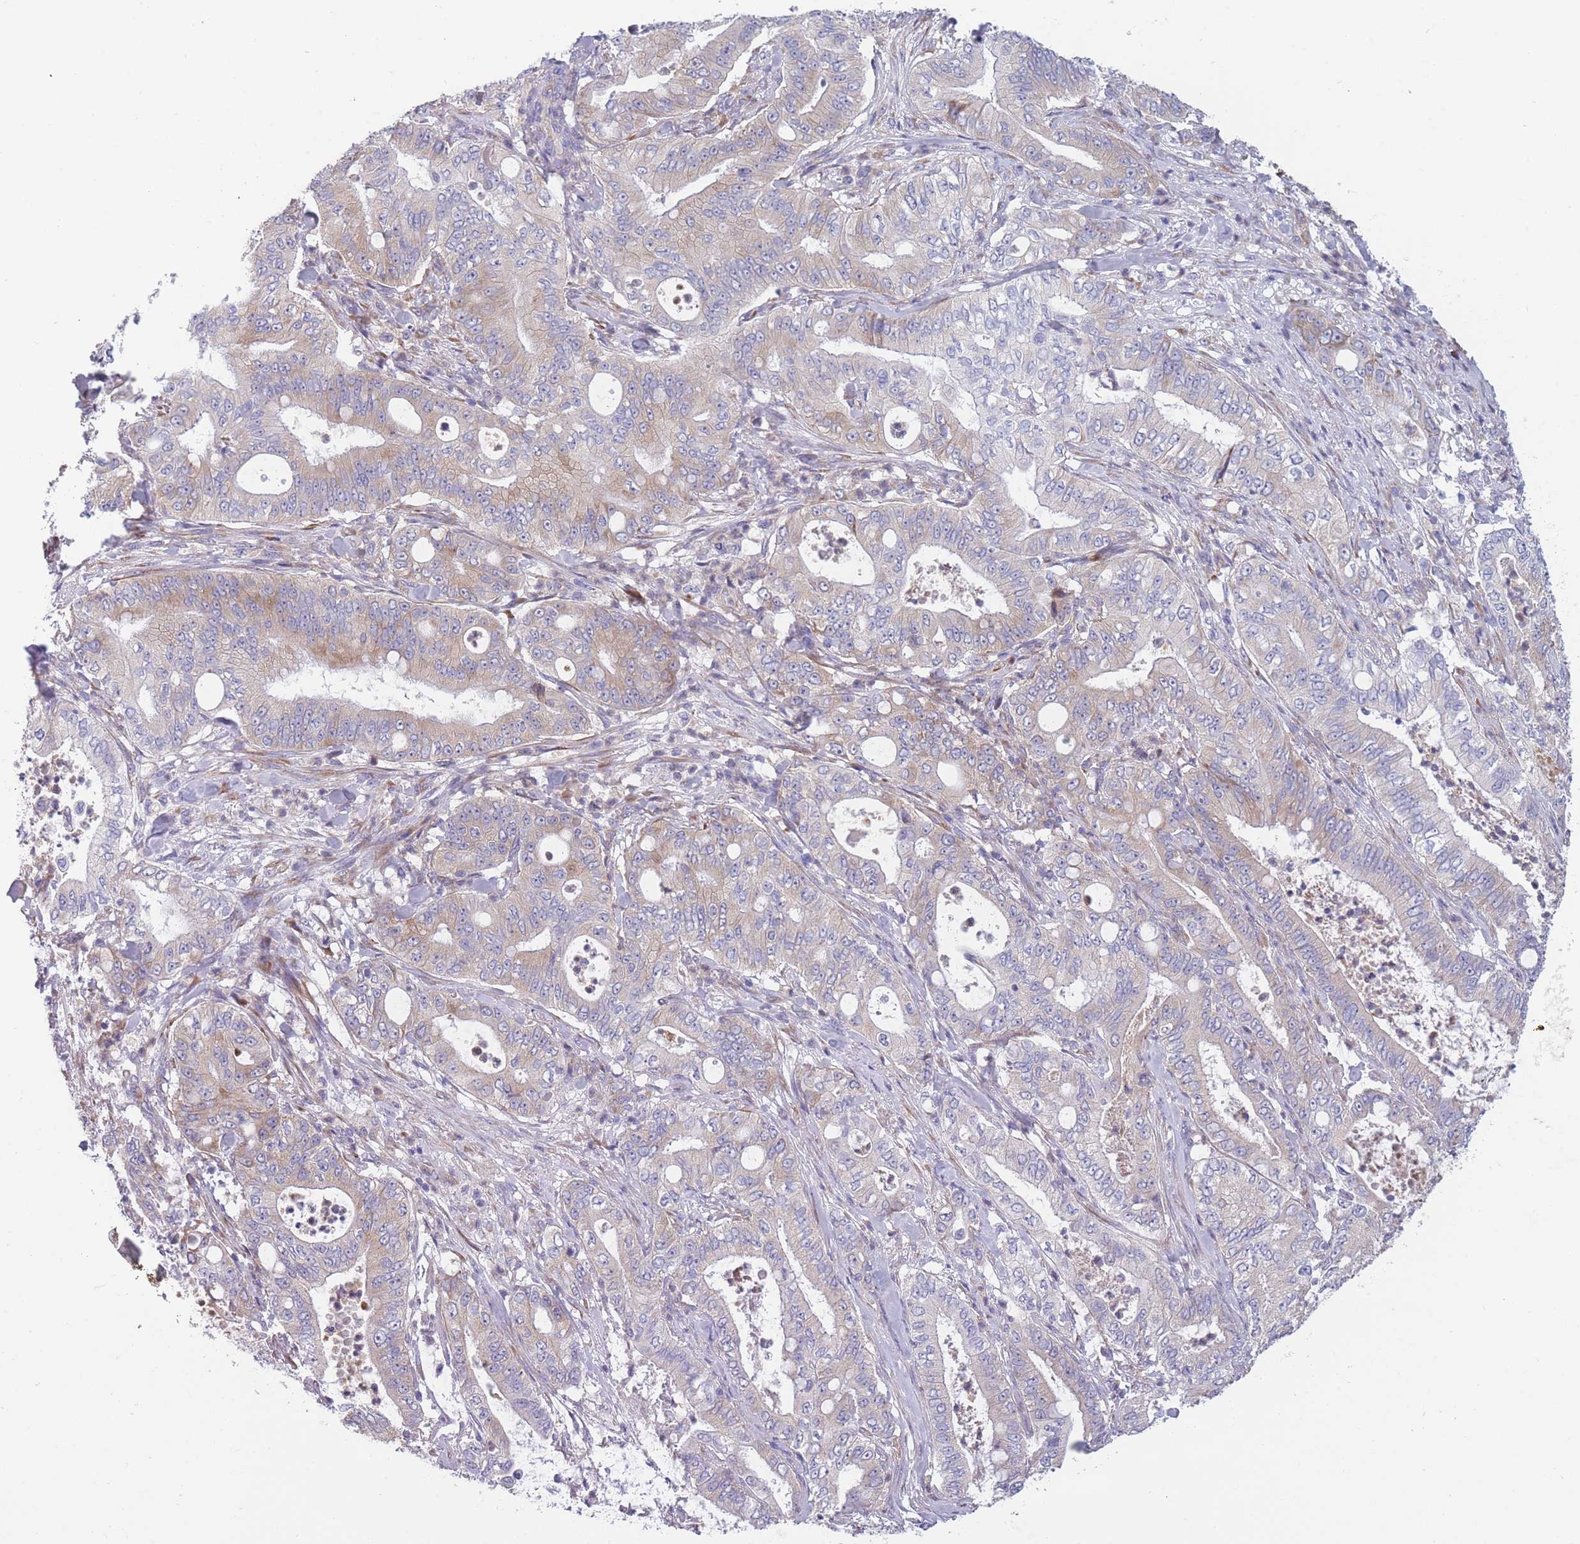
{"staining": {"intensity": "weak", "quantity": "<25%", "location": "cytoplasmic/membranous"}, "tissue": "pancreatic cancer", "cell_type": "Tumor cells", "image_type": "cancer", "snomed": [{"axis": "morphology", "description": "Adenocarcinoma, NOS"}, {"axis": "topography", "description": "Pancreas"}], "caption": "This is a histopathology image of immunohistochemistry staining of adenocarcinoma (pancreatic), which shows no expression in tumor cells.", "gene": "NDUFAF6", "patient": {"sex": "male", "age": 71}}